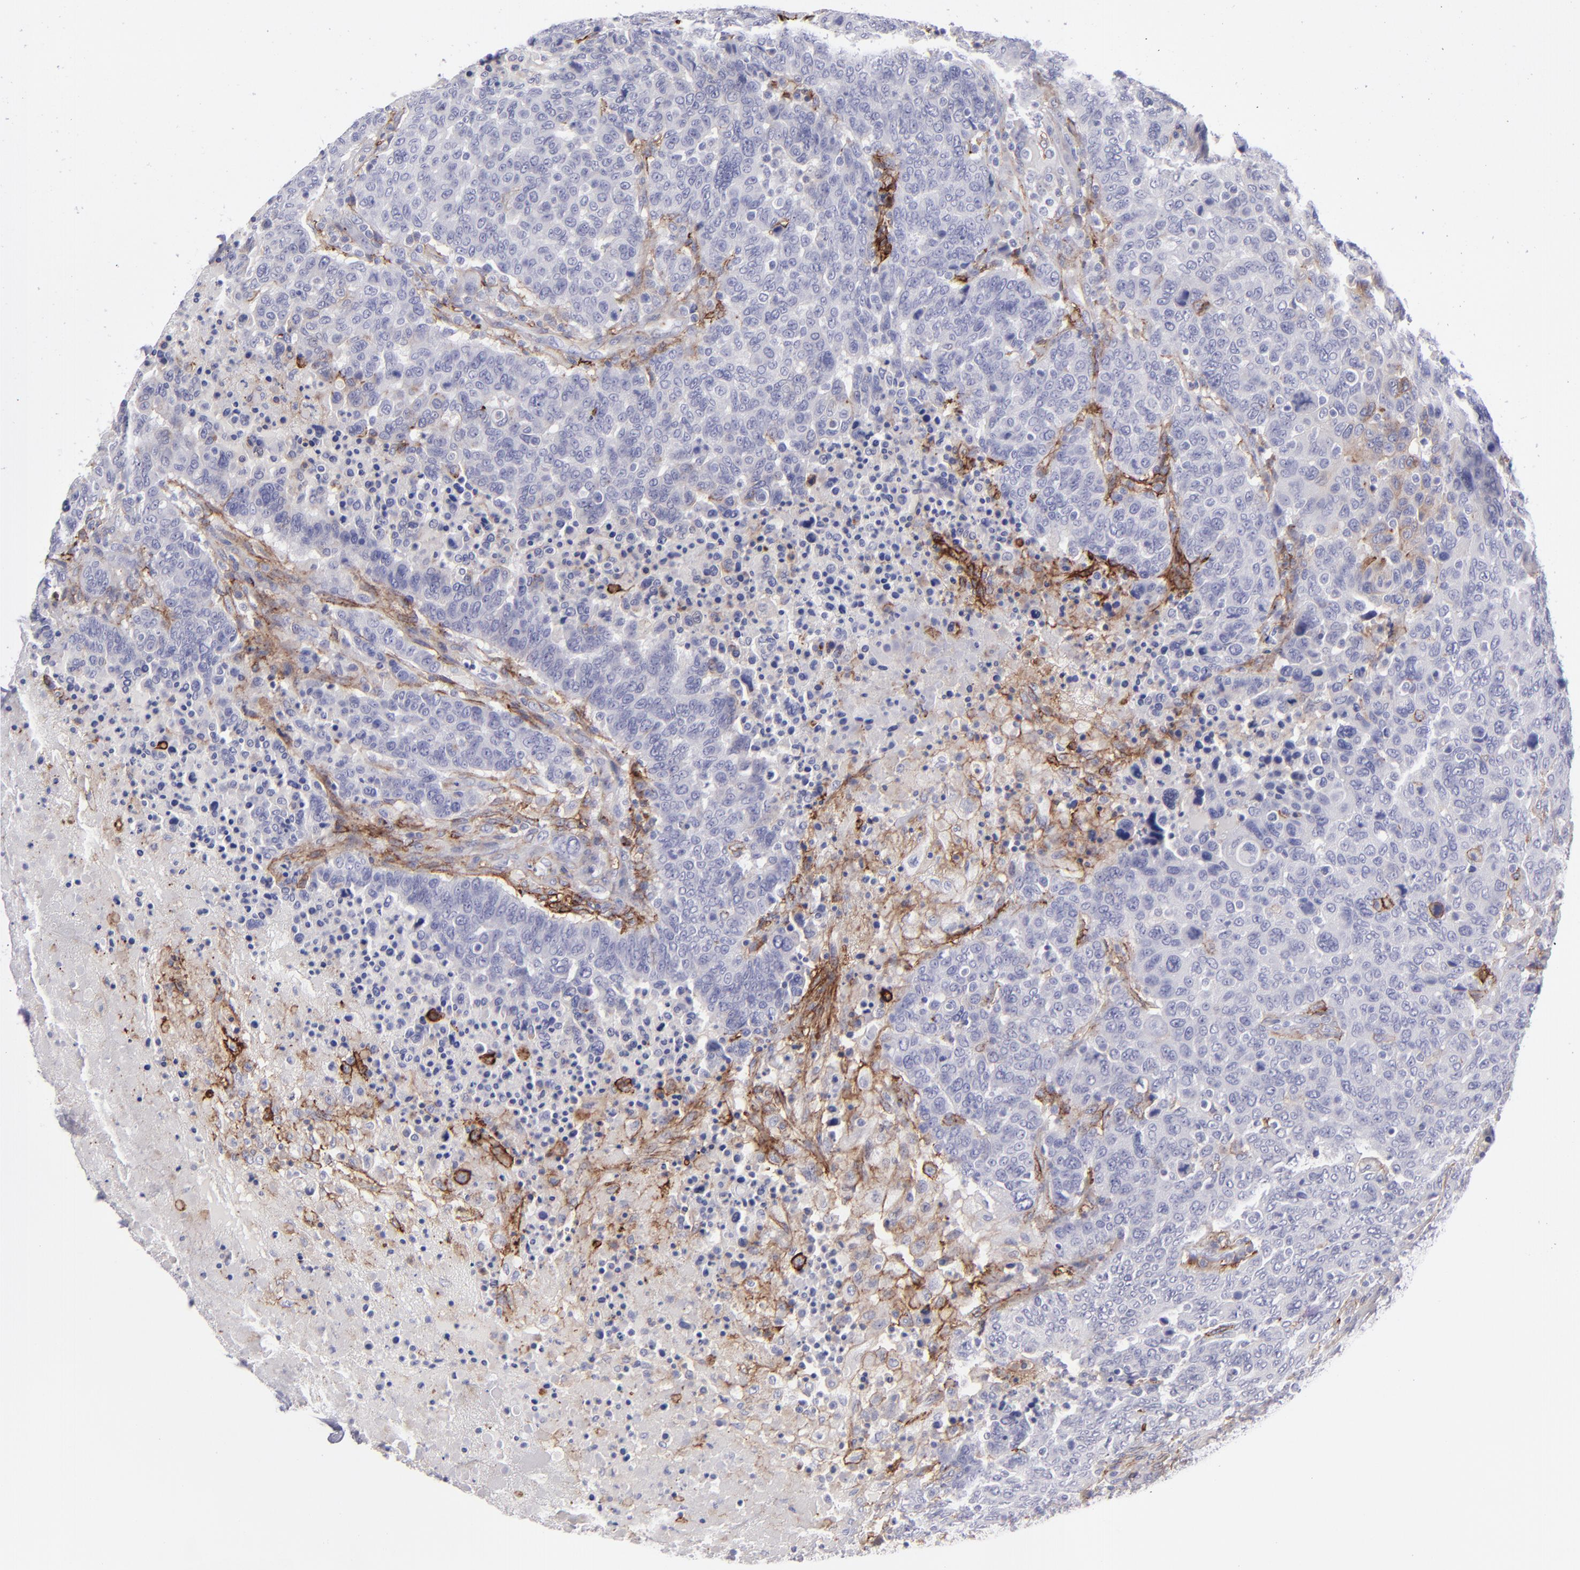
{"staining": {"intensity": "moderate", "quantity": "<25%", "location": "cytoplasmic/membranous"}, "tissue": "breast cancer", "cell_type": "Tumor cells", "image_type": "cancer", "snomed": [{"axis": "morphology", "description": "Duct carcinoma"}, {"axis": "topography", "description": "Breast"}], "caption": "High-magnification brightfield microscopy of breast invasive ductal carcinoma stained with DAB (3,3'-diaminobenzidine) (brown) and counterstained with hematoxylin (blue). tumor cells exhibit moderate cytoplasmic/membranous expression is identified in about<25% of cells.", "gene": "ANPEP", "patient": {"sex": "female", "age": 37}}